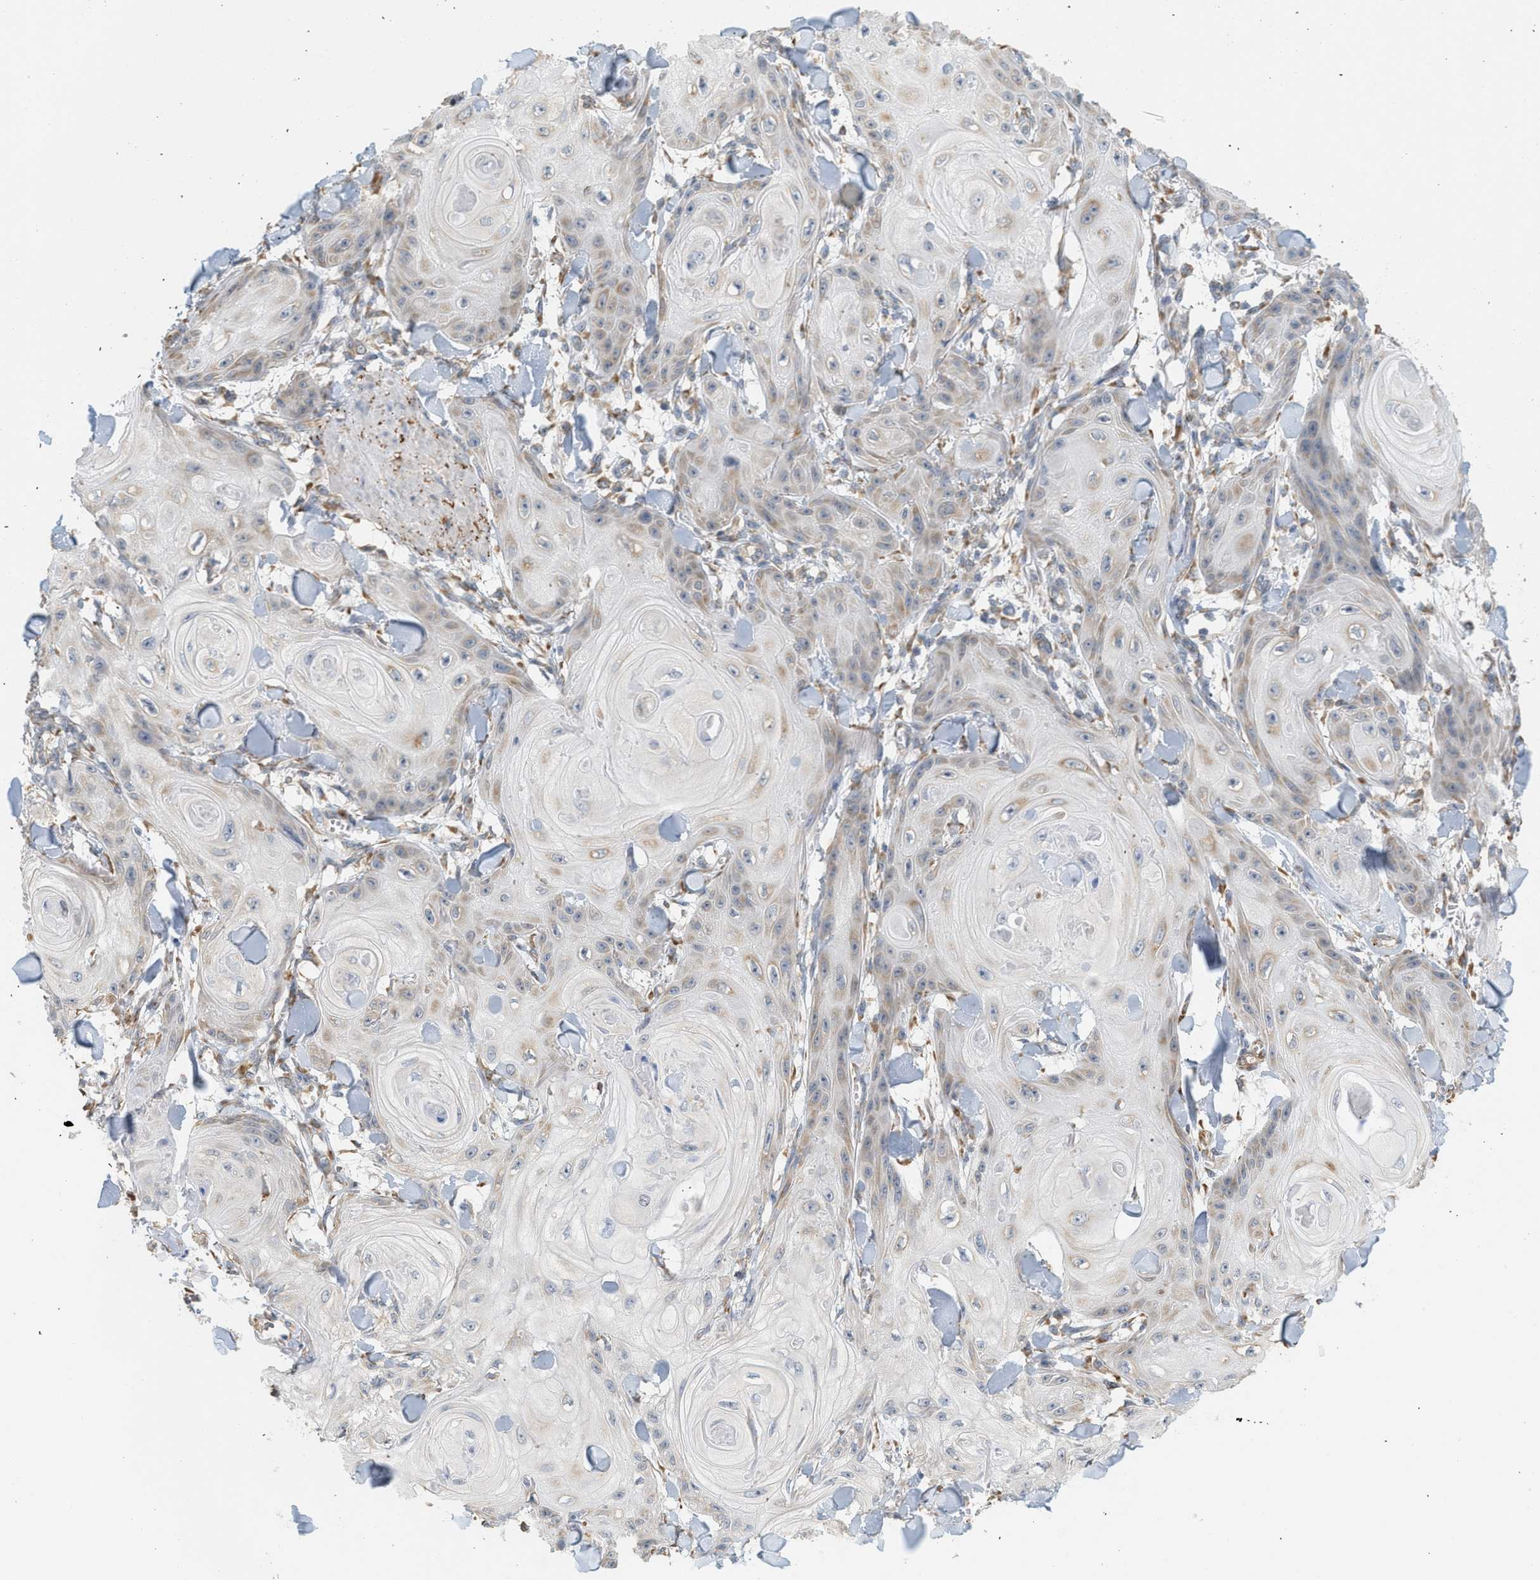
{"staining": {"intensity": "weak", "quantity": "25%-75%", "location": "cytoplasmic/membranous"}, "tissue": "skin cancer", "cell_type": "Tumor cells", "image_type": "cancer", "snomed": [{"axis": "morphology", "description": "Squamous cell carcinoma, NOS"}, {"axis": "topography", "description": "Skin"}], "caption": "A photomicrograph showing weak cytoplasmic/membranous expression in approximately 25%-75% of tumor cells in skin cancer, as visualized by brown immunohistochemical staining.", "gene": "SVOP", "patient": {"sex": "male", "age": 74}}